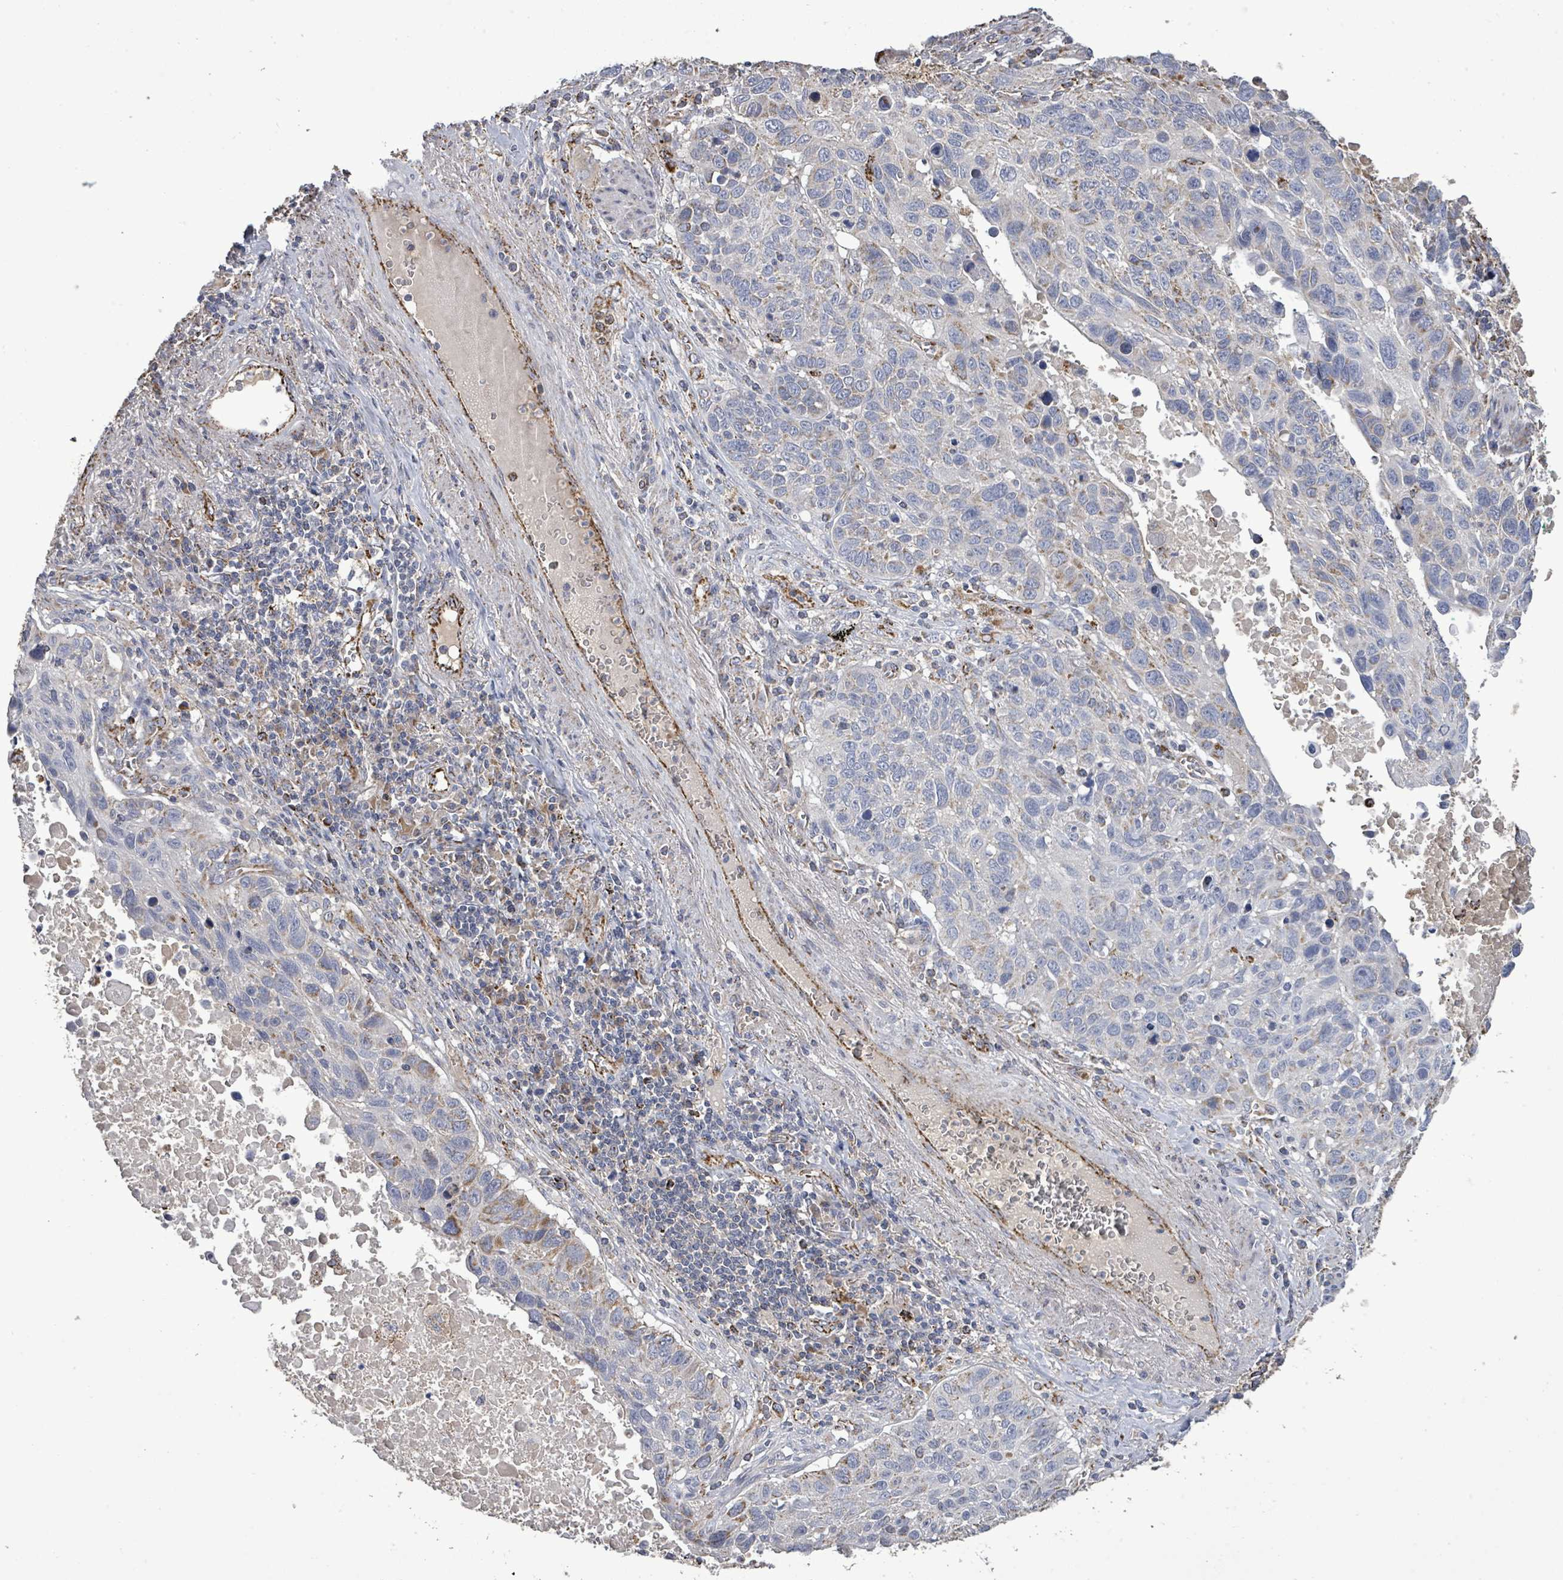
{"staining": {"intensity": "negative", "quantity": "none", "location": "none"}, "tissue": "lung cancer", "cell_type": "Tumor cells", "image_type": "cancer", "snomed": [{"axis": "morphology", "description": "Squamous cell carcinoma, NOS"}, {"axis": "topography", "description": "Lung"}], "caption": "DAB immunohistochemical staining of human lung squamous cell carcinoma reveals no significant expression in tumor cells.", "gene": "MTMR12", "patient": {"sex": "male", "age": 66}}